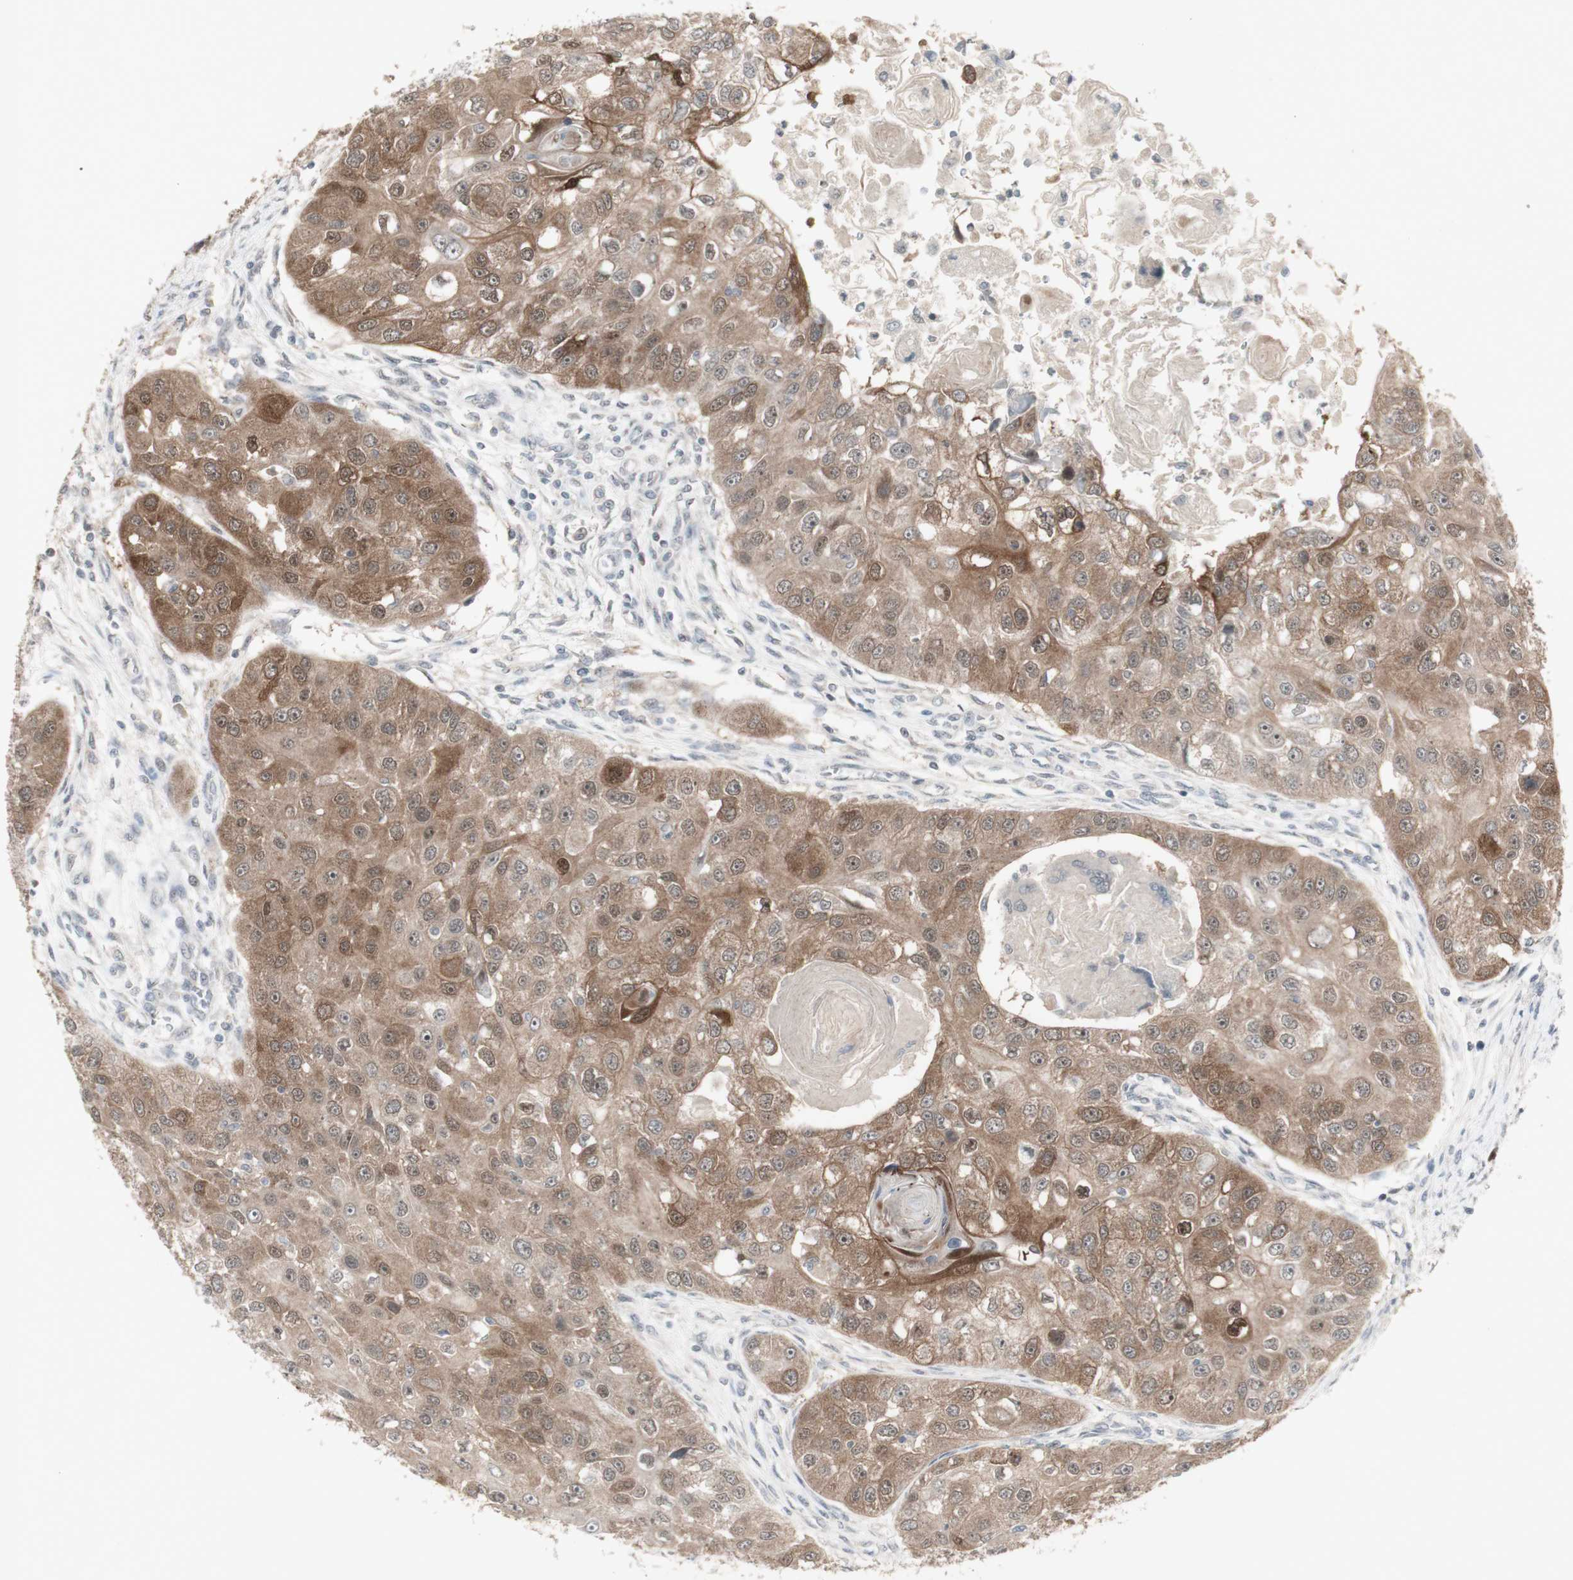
{"staining": {"intensity": "moderate", "quantity": ">75%", "location": "cytoplasmic/membranous"}, "tissue": "head and neck cancer", "cell_type": "Tumor cells", "image_type": "cancer", "snomed": [{"axis": "morphology", "description": "Normal tissue, NOS"}, {"axis": "morphology", "description": "Squamous cell carcinoma, NOS"}, {"axis": "topography", "description": "Skeletal muscle"}, {"axis": "topography", "description": "Head-Neck"}], "caption": "High-magnification brightfield microscopy of head and neck cancer (squamous cell carcinoma) stained with DAB (brown) and counterstained with hematoxylin (blue). tumor cells exhibit moderate cytoplasmic/membranous expression is appreciated in about>75% of cells.", "gene": "C1orf116", "patient": {"sex": "male", "age": 51}}